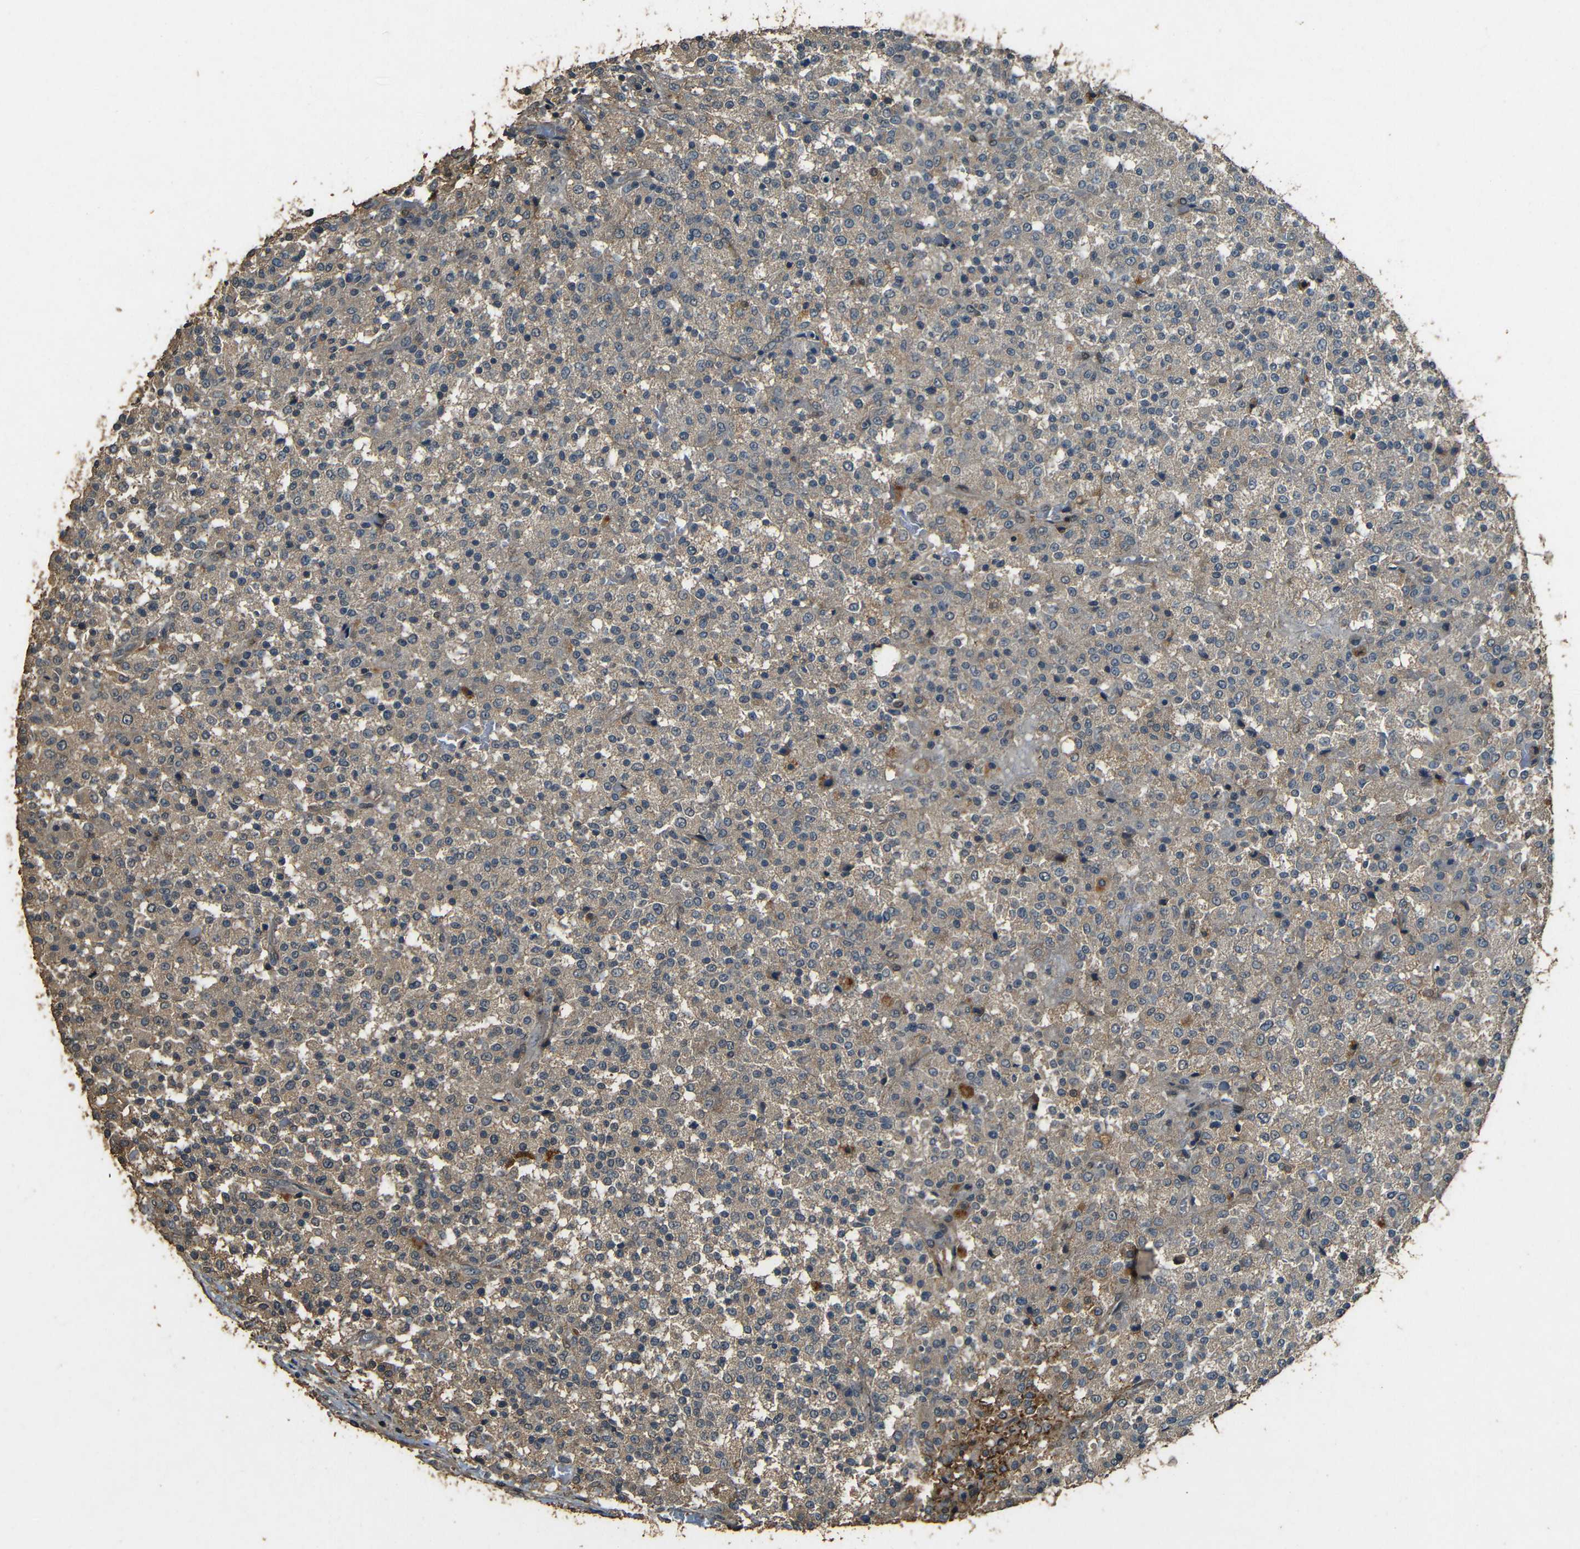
{"staining": {"intensity": "weak", "quantity": "<25%", "location": "cytoplasmic/membranous"}, "tissue": "testis cancer", "cell_type": "Tumor cells", "image_type": "cancer", "snomed": [{"axis": "morphology", "description": "Seminoma, NOS"}, {"axis": "topography", "description": "Testis"}], "caption": "A photomicrograph of testis seminoma stained for a protein shows no brown staining in tumor cells.", "gene": "PDE5A", "patient": {"sex": "male", "age": 59}}